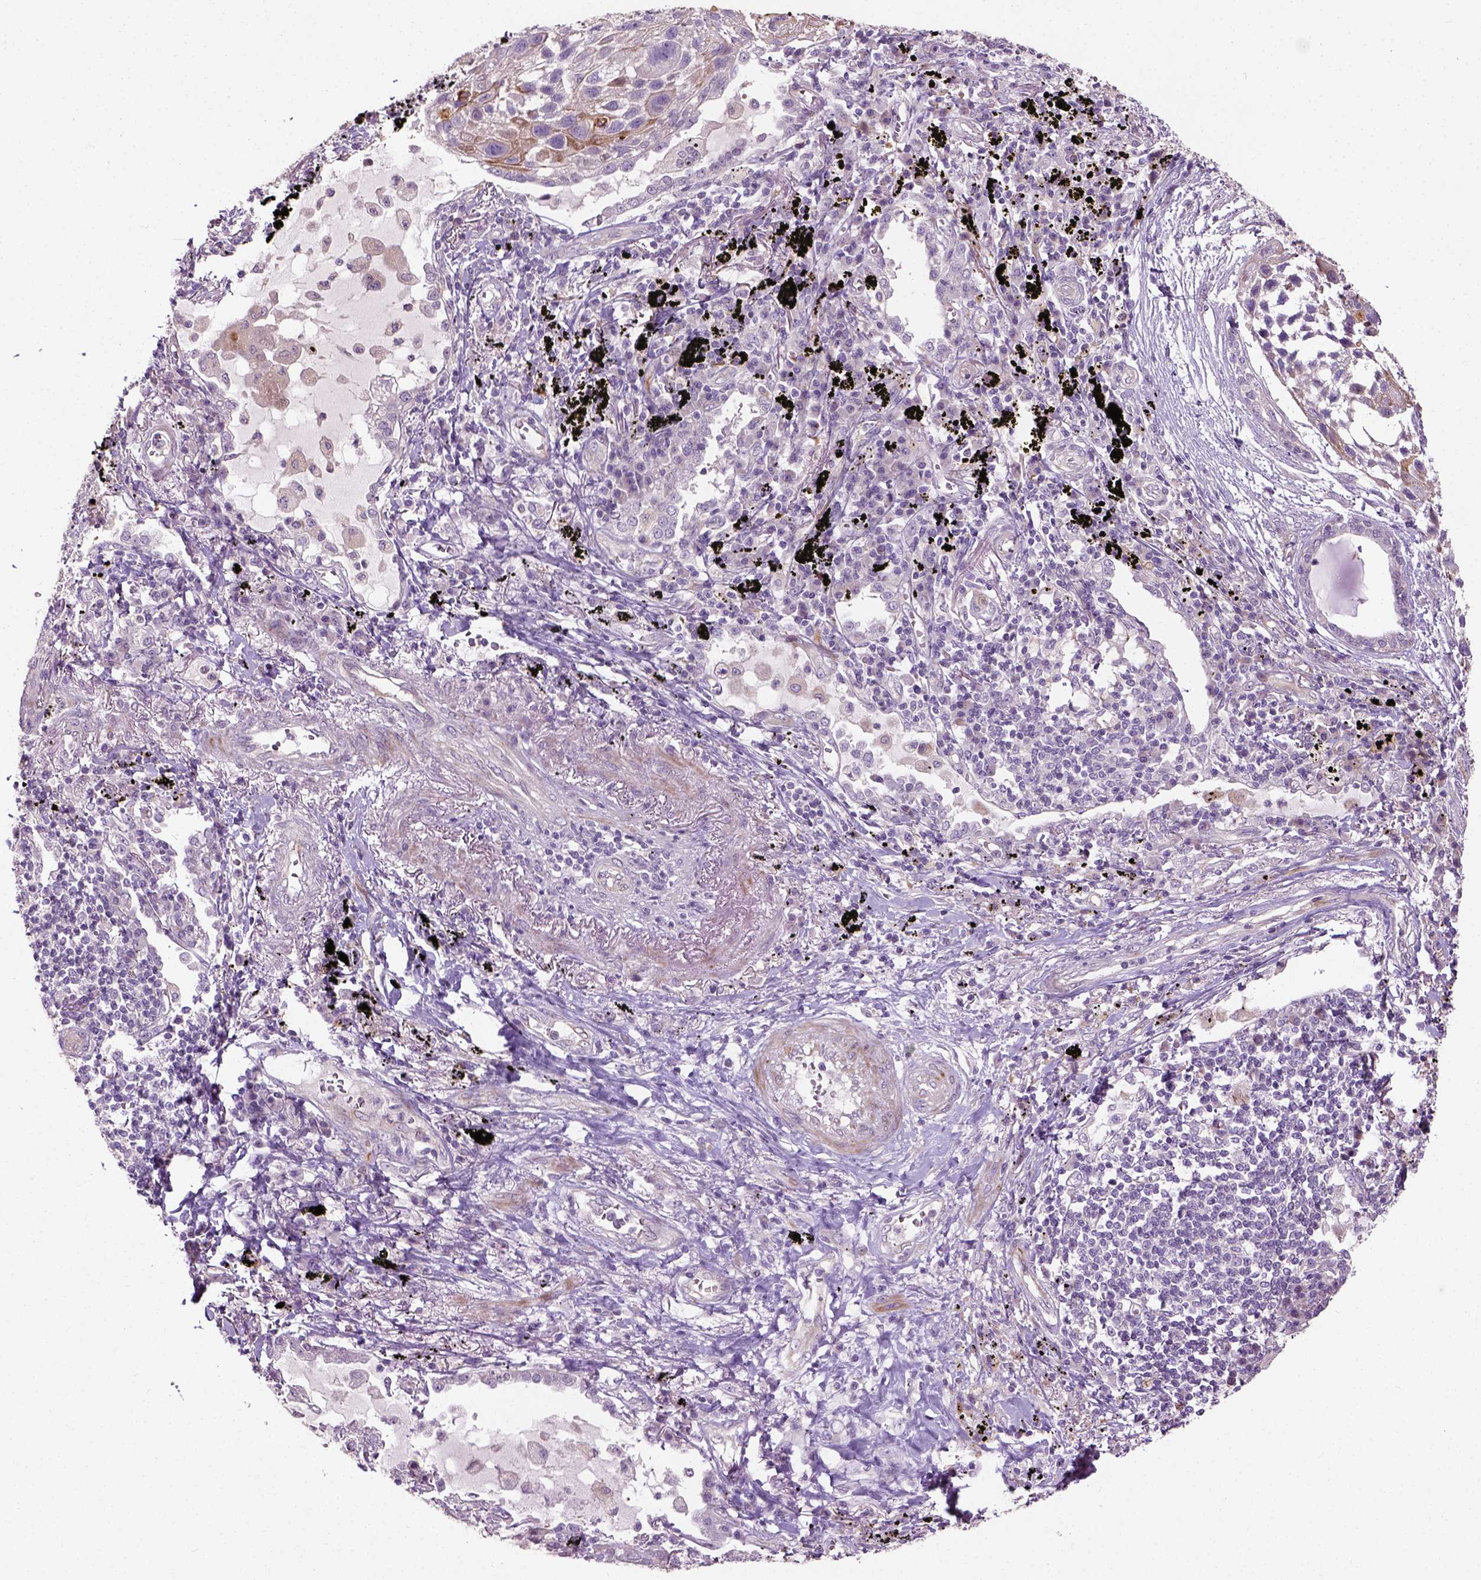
{"staining": {"intensity": "moderate", "quantity": "25%-75%", "location": "cytoplasmic/membranous"}, "tissue": "lung cancer", "cell_type": "Tumor cells", "image_type": "cancer", "snomed": [{"axis": "morphology", "description": "Squamous cell carcinoma, NOS"}, {"axis": "topography", "description": "Lung"}], "caption": "Lung cancer (squamous cell carcinoma) was stained to show a protein in brown. There is medium levels of moderate cytoplasmic/membranous staining in about 25%-75% of tumor cells.", "gene": "PKP3", "patient": {"sex": "male", "age": 78}}